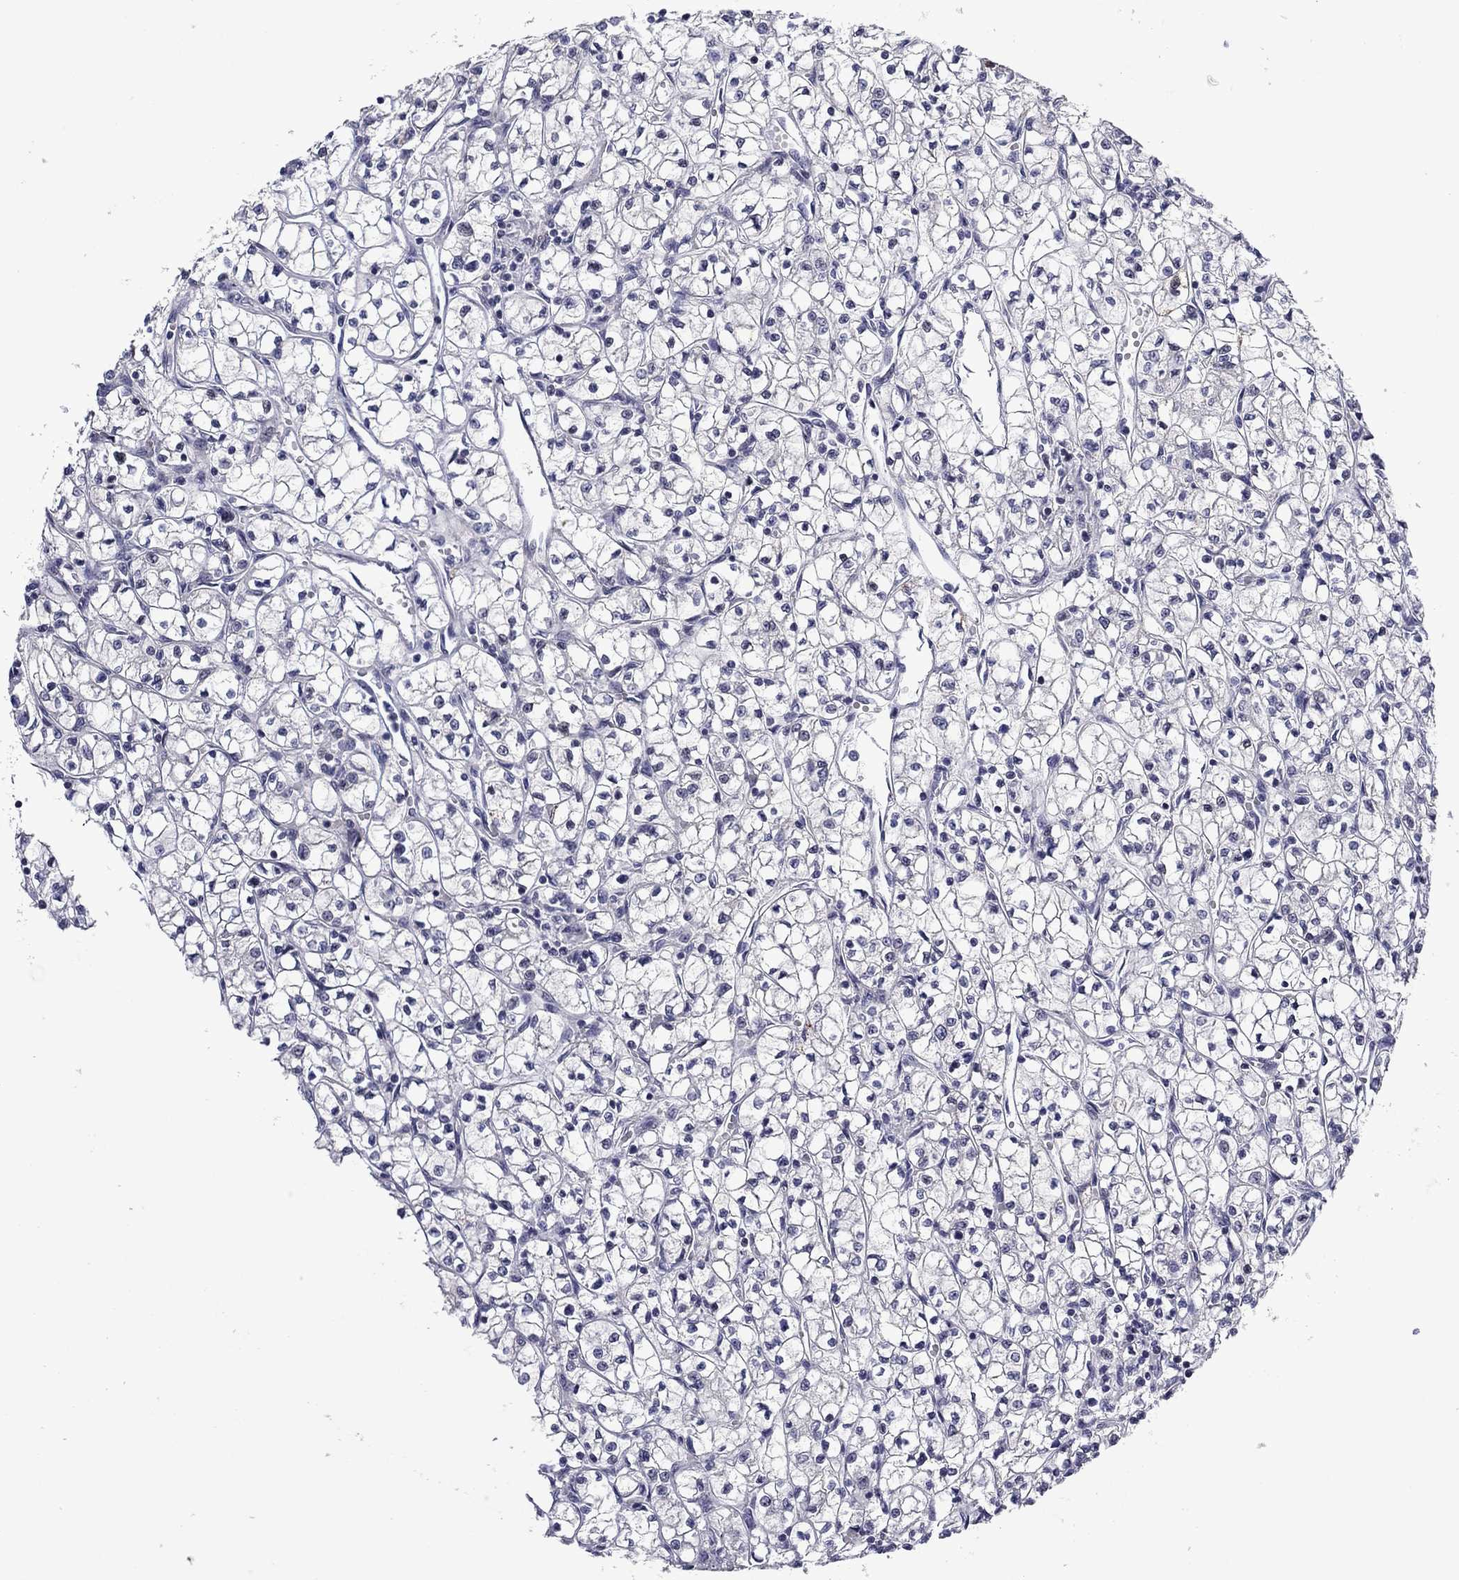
{"staining": {"intensity": "negative", "quantity": "none", "location": "none"}, "tissue": "renal cancer", "cell_type": "Tumor cells", "image_type": "cancer", "snomed": [{"axis": "morphology", "description": "Adenocarcinoma, NOS"}, {"axis": "topography", "description": "Kidney"}], "caption": "A photomicrograph of renal cancer (adenocarcinoma) stained for a protein shows no brown staining in tumor cells. Brightfield microscopy of immunohistochemistry (IHC) stained with DAB (3,3'-diaminobenzidine) (brown) and hematoxylin (blue), captured at high magnification.", "gene": "SURF2", "patient": {"sex": "female", "age": 64}}